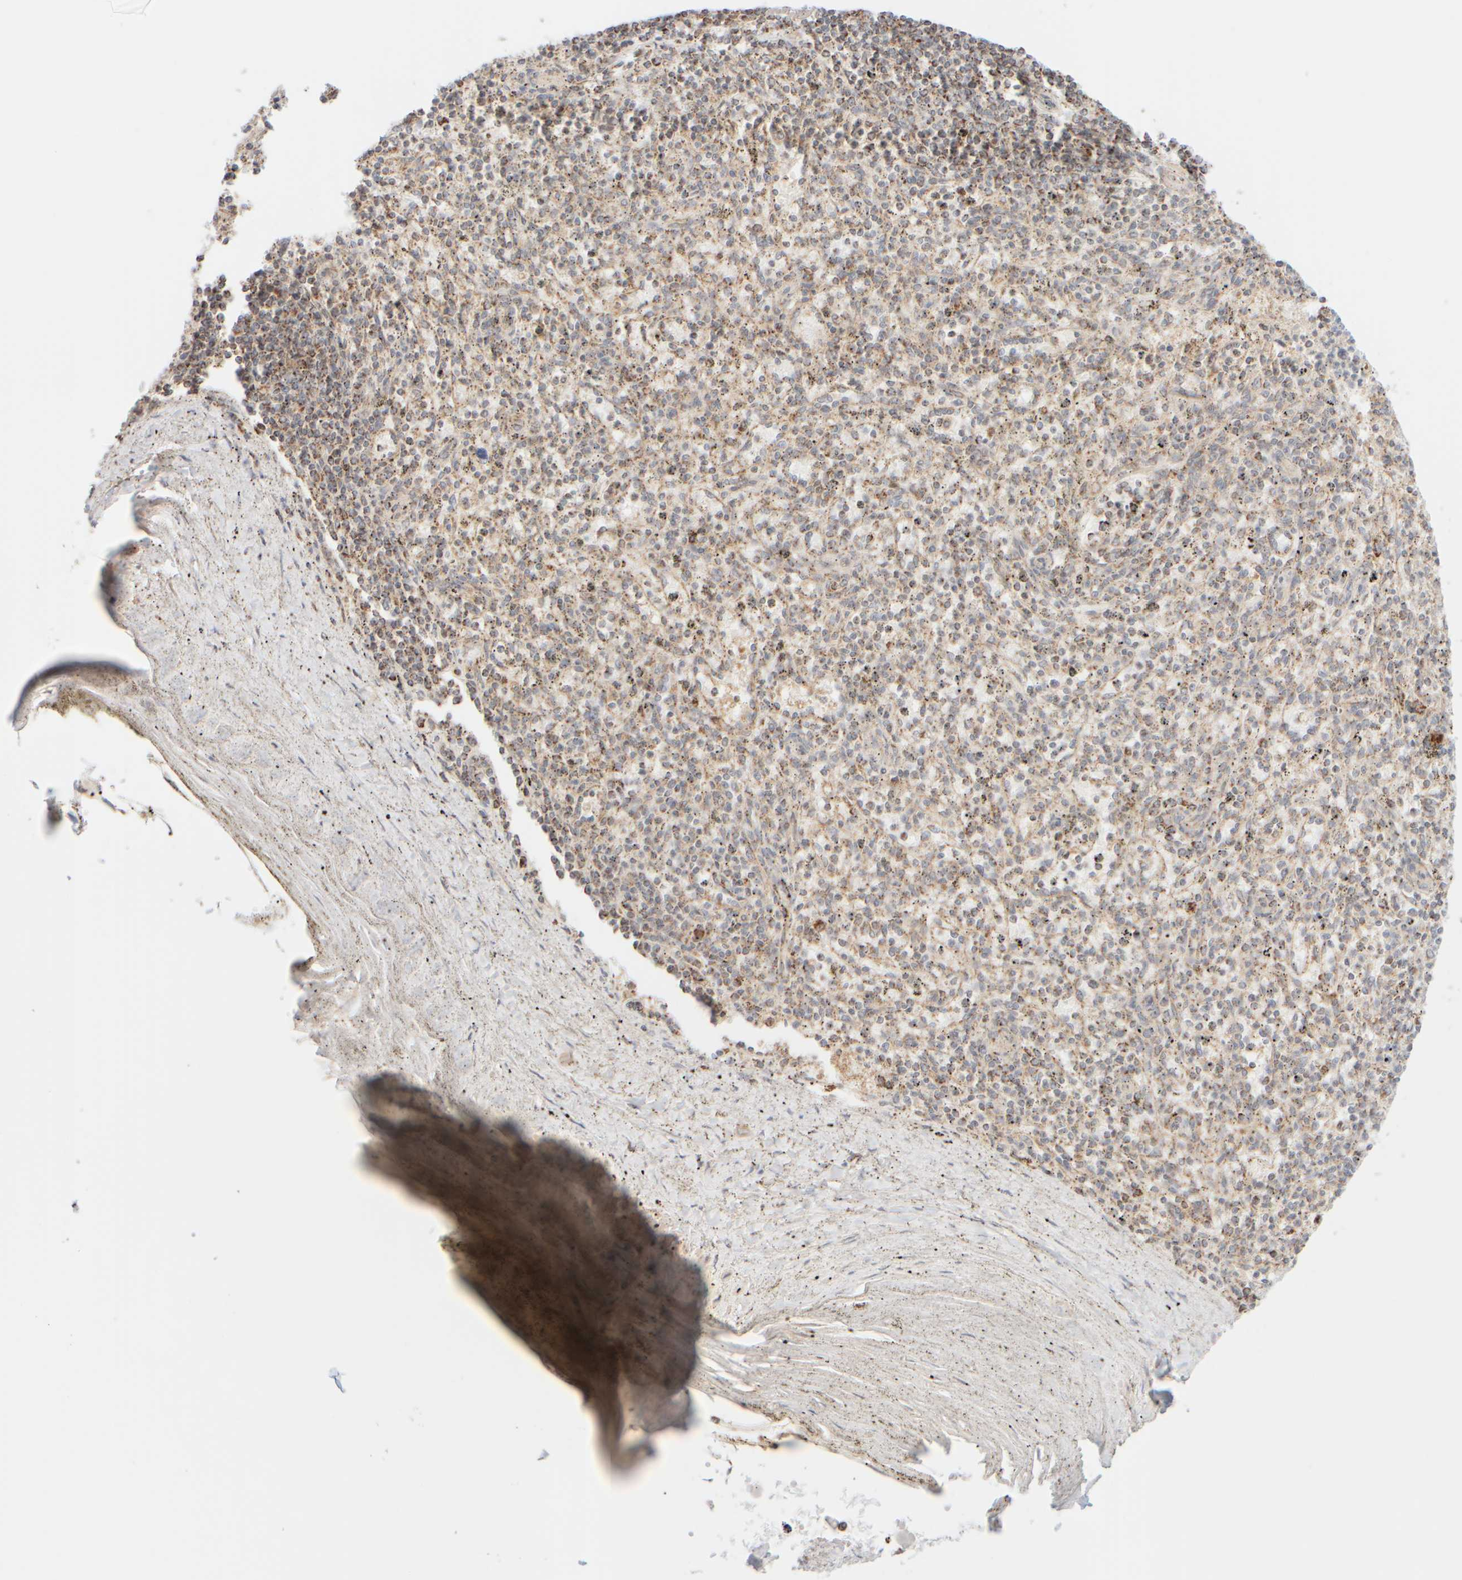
{"staining": {"intensity": "moderate", "quantity": "25%-75%", "location": "cytoplasmic/membranous"}, "tissue": "spleen", "cell_type": "Cells in red pulp", "image_type": "normal", "snomed": [{"axis": "morphology", "description": "Normal tissue, NOS"}, {"axis": "topography", "description": "Spleen"}], "caption": "Immunohistochemistry (IHC) micrograph of benign spleen: human spleen stained using immunohistochemistry reveals medium levels of moderate protein expression localized specifically in the cytoplasmic/membranous of cells in red pulp, appearing as a cytoplasmic/membranous brown color.", "gene": "APBB2", "patient": {"sex": "male", "age": 72}}